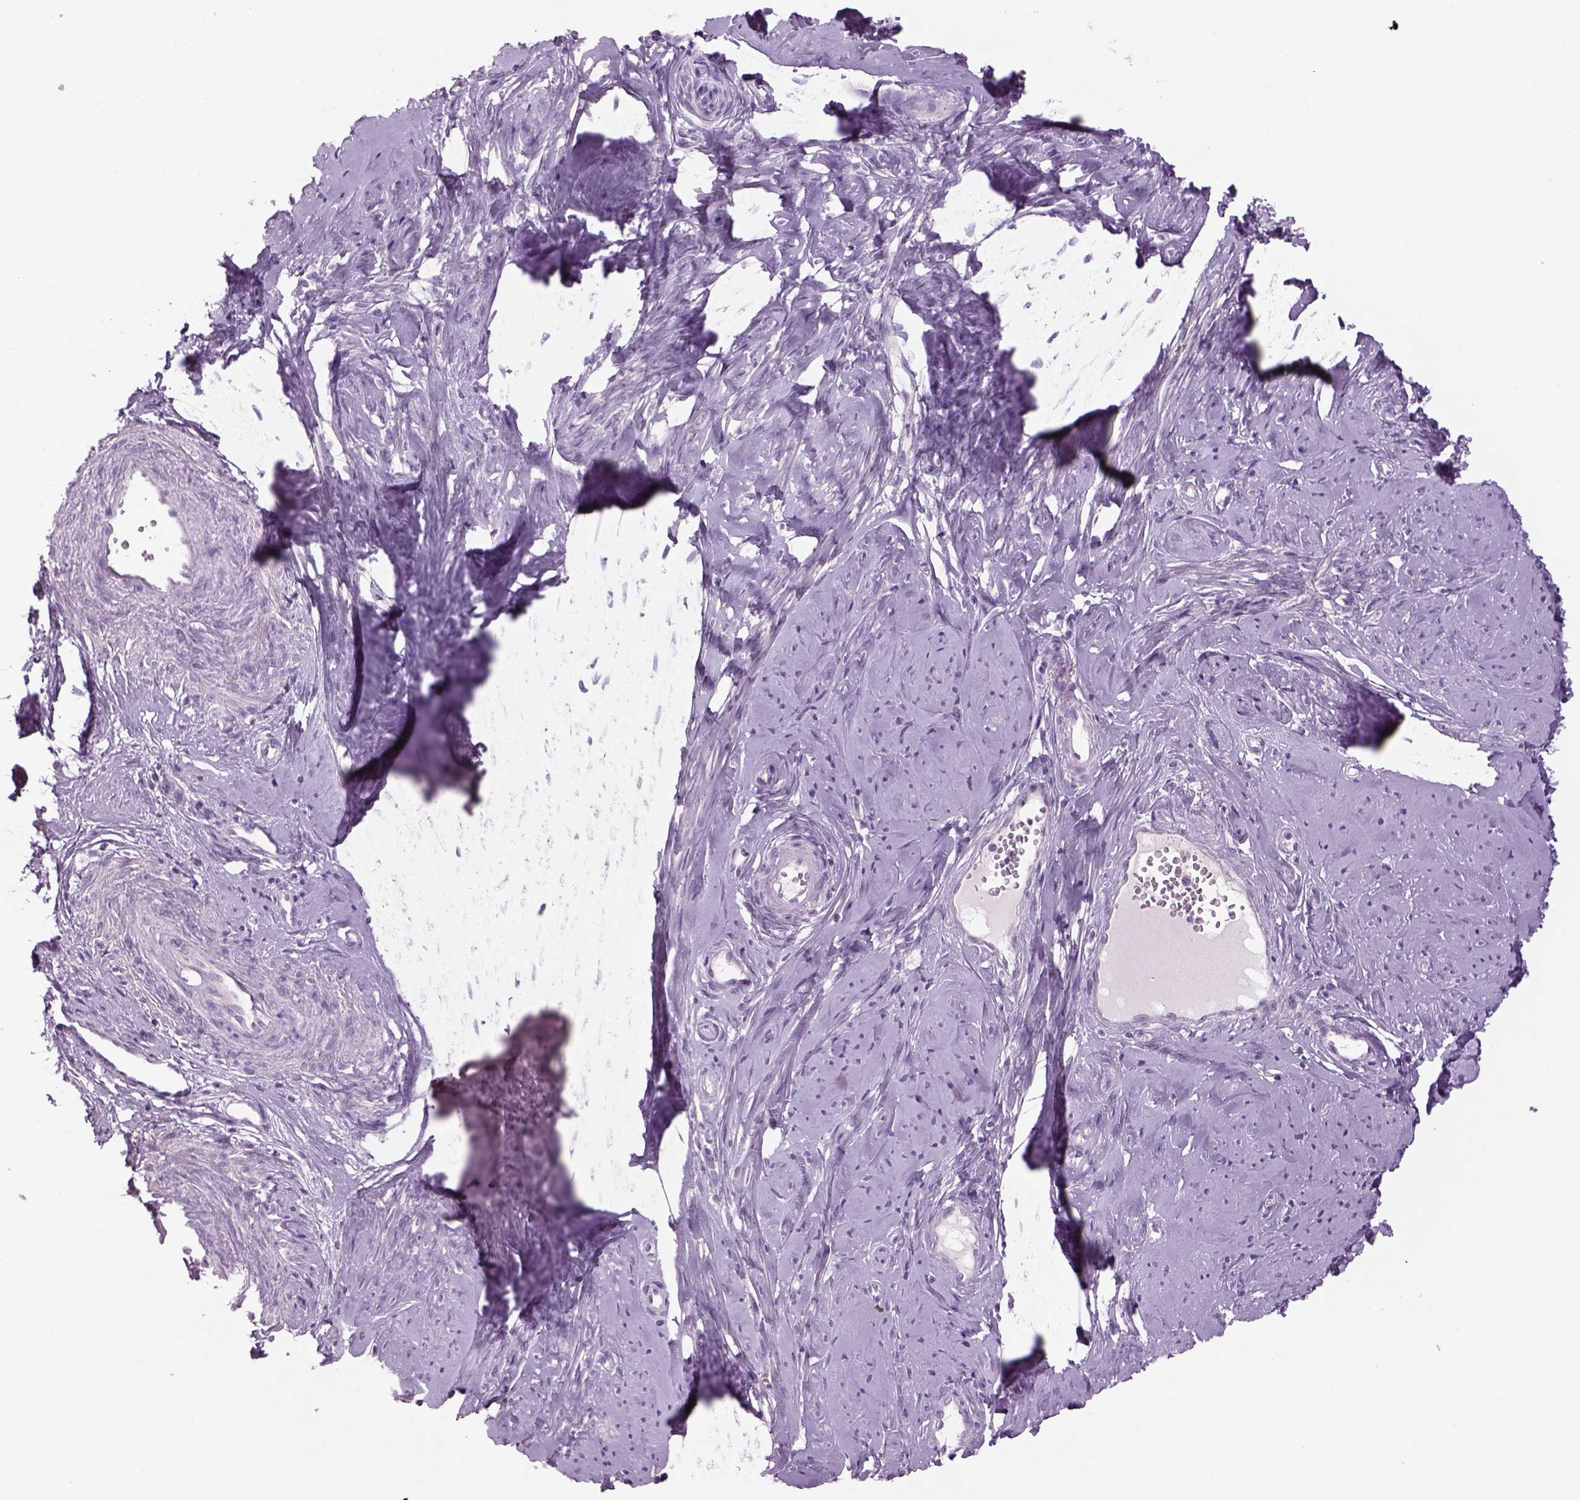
{"staining": {"intensity": "weak", "quantity": "<25%", "location": "cytoplasmic/membranous"}, "tissue": "smooth muscle", "cell_type": "Smooth muscle cells", "image_type": "normal", "snomed": [{"axis": "morphology", "description": "Normal tissue, NOS"}, {"axis": "topography", "description": "Smooth muscle"}], "caption": "Immunohistochemistry micrograph of benign smooth muscle stained for a protein (brown), which demonstrates no positivity in smooth muscle cells.", "gene": "MDH1B", "patient": {"sex": "female", "age": 48}}